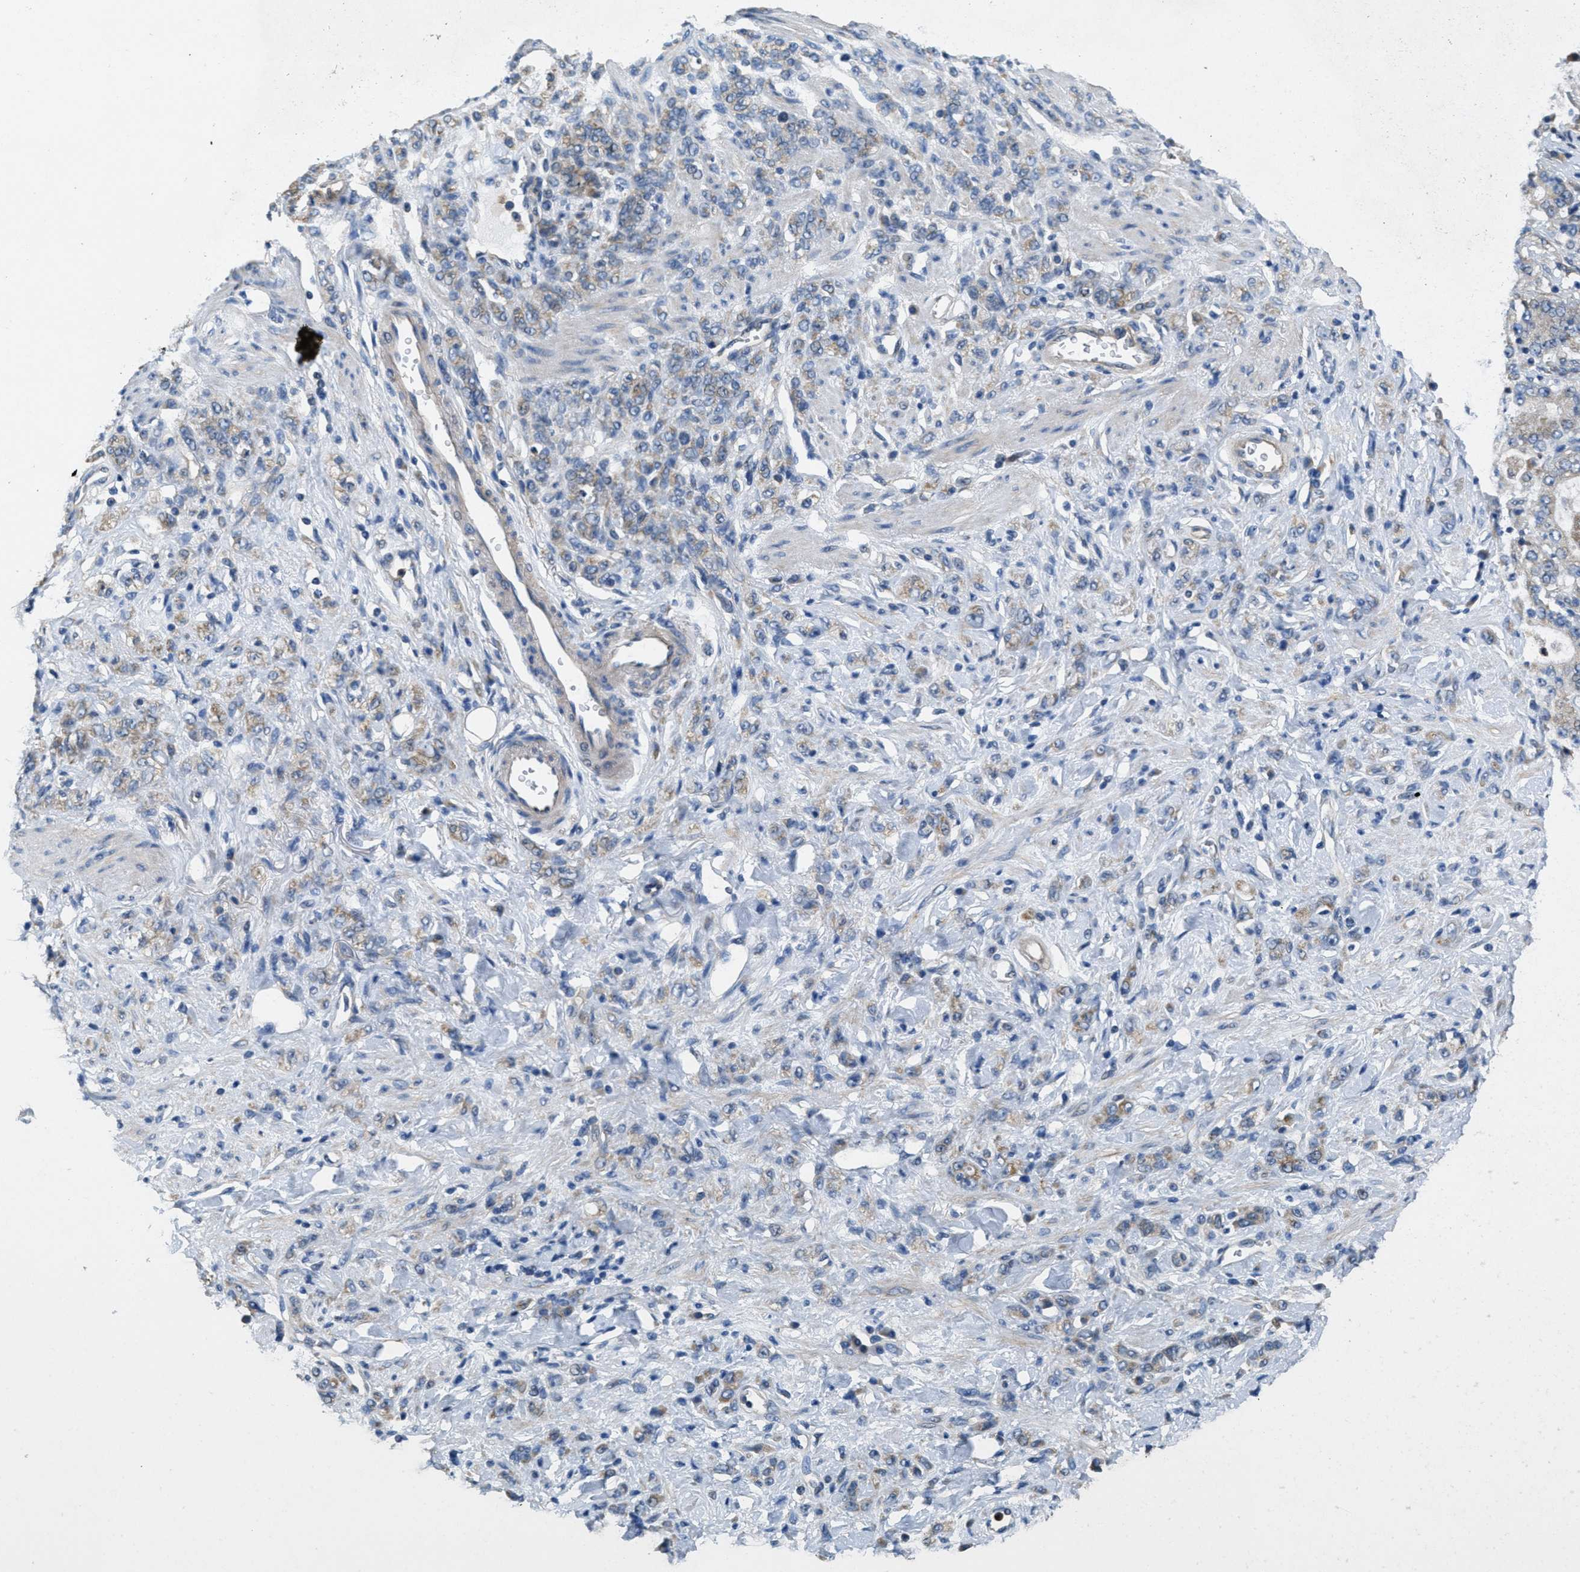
{"staining": {"intensity": "weak", "quantity": "25%-75%", "location": "cytoplasmic/membranous"}, "tissue": "stomach cancer", "cell_type": "Tumor cells", "image_type": "cancer", "snomed": [{"axis": "morphology", "description": "Normal tissue, NOS"}, {"axis": "morphology", "description": "Adenocarcinoma, NOS"}, {"axis": "topography", "description": "Stomach"}], "caption": "IHC (DAB (3,3'-diaminobenzidine)) staining of stomach adenocarcinoma reveals weak cytoplasmic/membranous protein expression in approximately 25%-75% of tumor cells.", "gene": "TOMM70", "patient": {"sex": "male", "age": 82}}